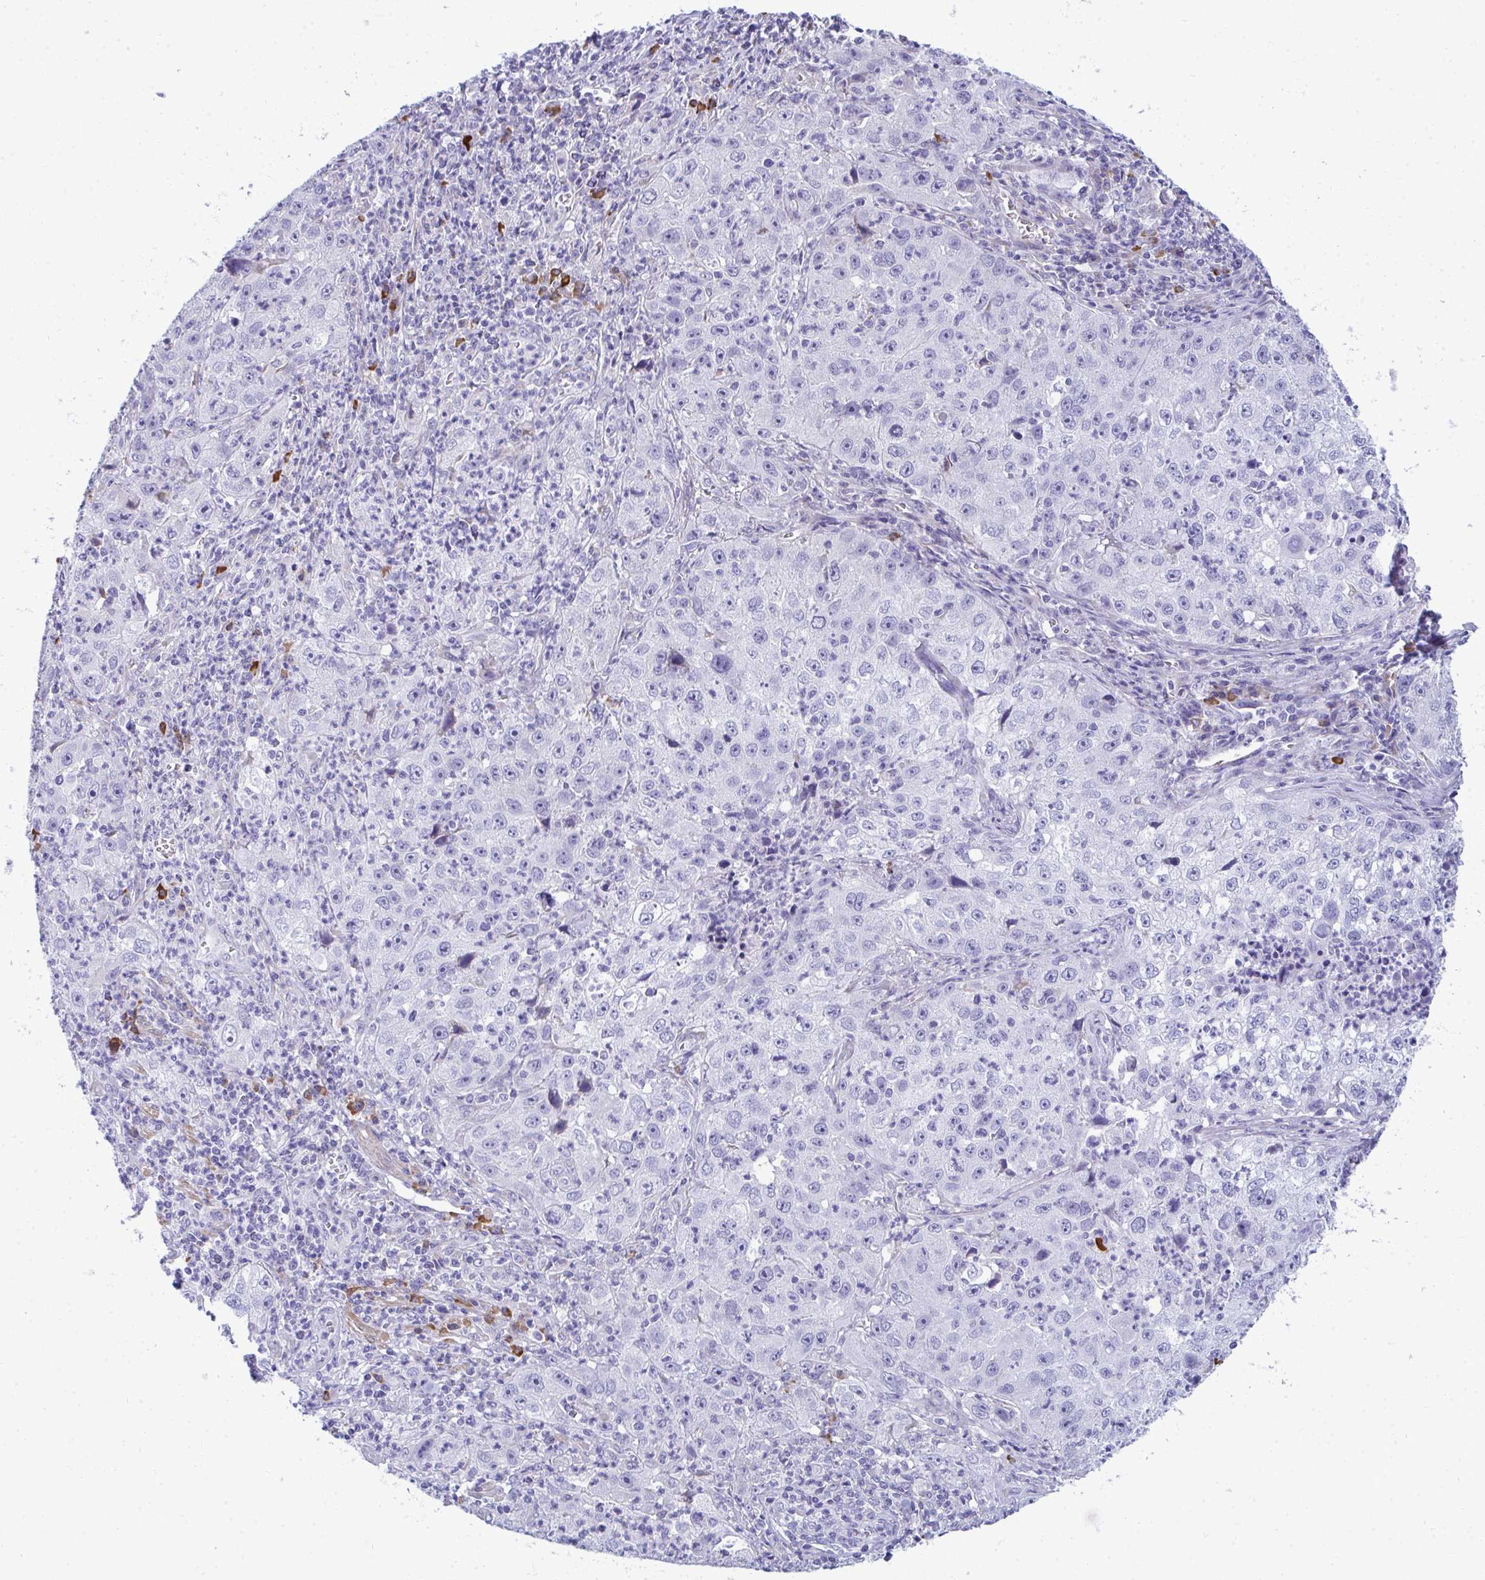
{"staining": {"intensity": "negative", "quantity": "none", "location": "none"}, "tissue": "lung cancer", "cell_type": "Tumor cells", "image_type": "cancer", "snomed": [{"axis": "morphology", "description": "Squamous cell carcinoma, NOS"}, {"axis": "topography", "description": "Lung"}], "caption": "IHC of lung squamous cell carcinoma exhibits no expression in tumor cells. Brightfield microscopy of immunohistochemistry (IHC) stained with DAB (3,3'-diaminobenzidine) (brown) and hematoxylin (blue), captured at high magnification.", "gene": "PUS7L", "patient": {"sex": "male", "age": 71}}